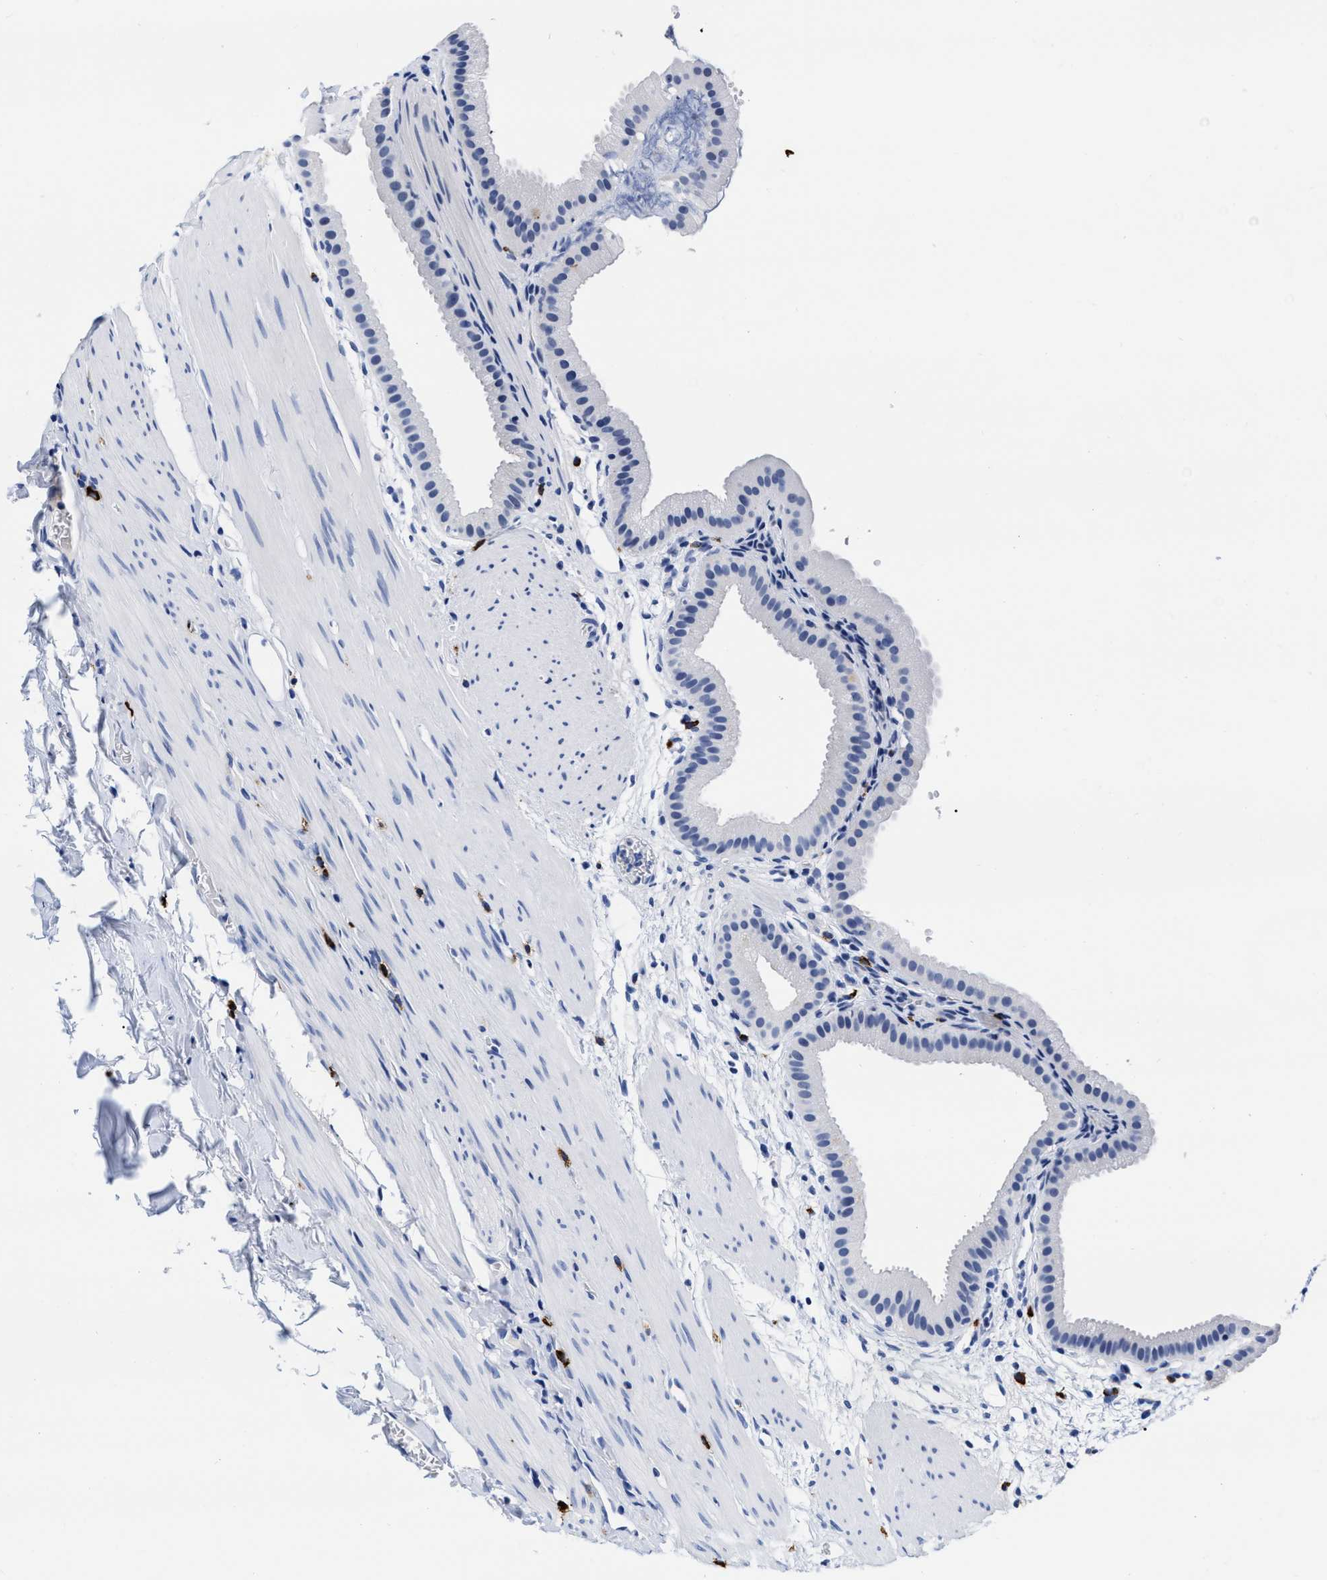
{"staining": {"intensity": "negative", "quantity": "none", "location": "none"}, "tissue": "gallbladder", "cell_type": "Glandular cells", "image_type": "normal", "snomed": [{"axis": "morphology", "description": "Normal tissue, NOS"}, {"axis": "topography", "description": "Gallbladder"}], "caption": "Image shows no protein staining in glandular cells of unremarkable gallbladder. (Stains: DAB immunohistochemistry (IHC) with hematoxylin counter stain, Microscopy: brightfield microscopy at high magnification).", "gene": "CER1", "patient": {"sex": "female", "age": 64}}